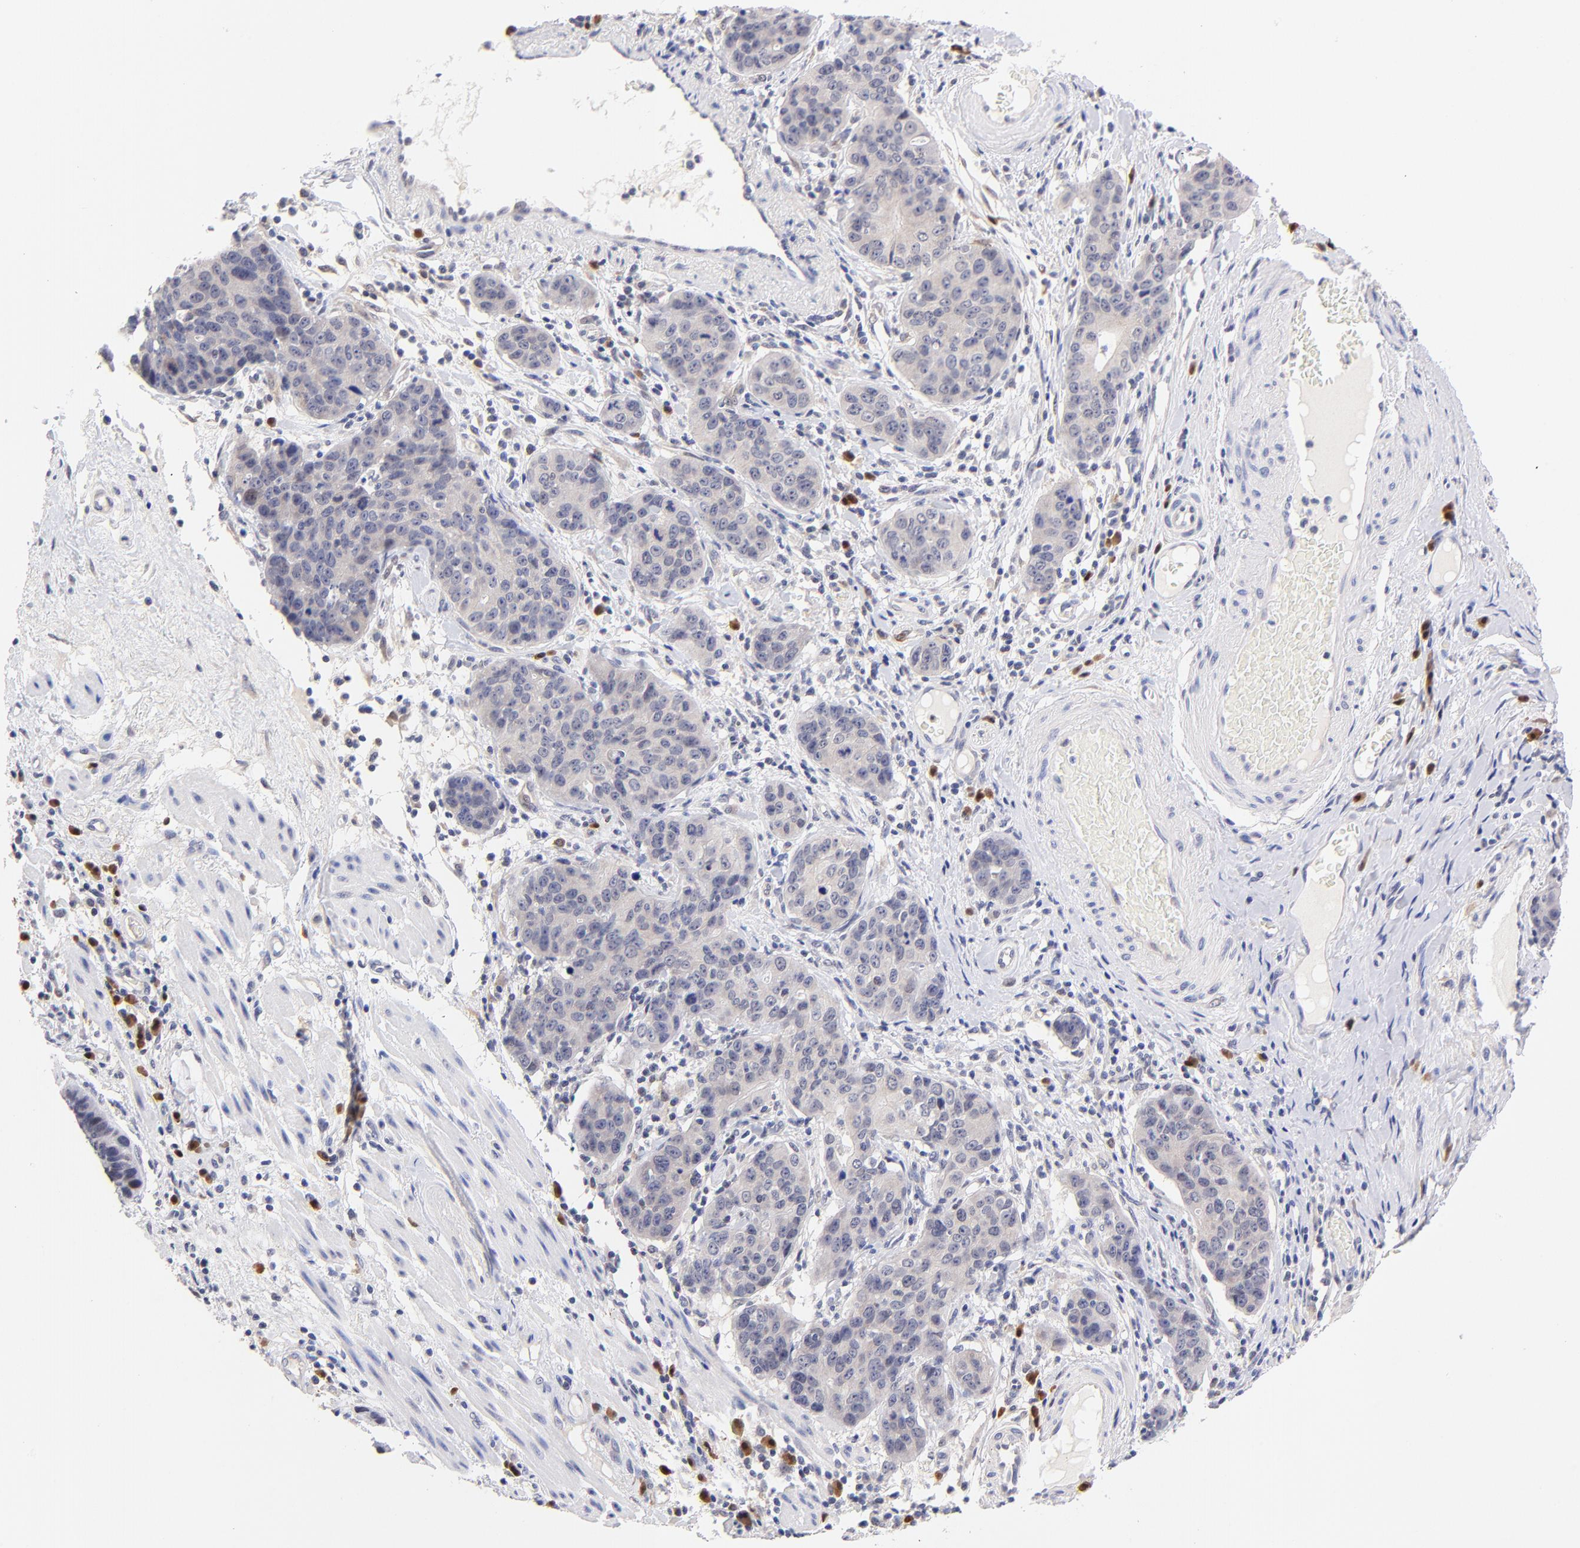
{"staining": {"intensity": "negative", "quantity": "none", "location": "none"}, "tissue": "stomach cancer", "cell_type": "Tumor cells", "image_type": "cancer", "snomed": [{"axis": "morphology", "description": "Adenocarcinoma, NOS"}, {"axis": "topography", "description": "Esophagus"}, {"axis": "topography", "description": "Stomach"}], "caption": "Histopathology image shows no protein expression in tumor cells of stomach adenocarcinoma tissue.", "gene": "ZNF155", "patient": {"sex": "male", "age": 74}}